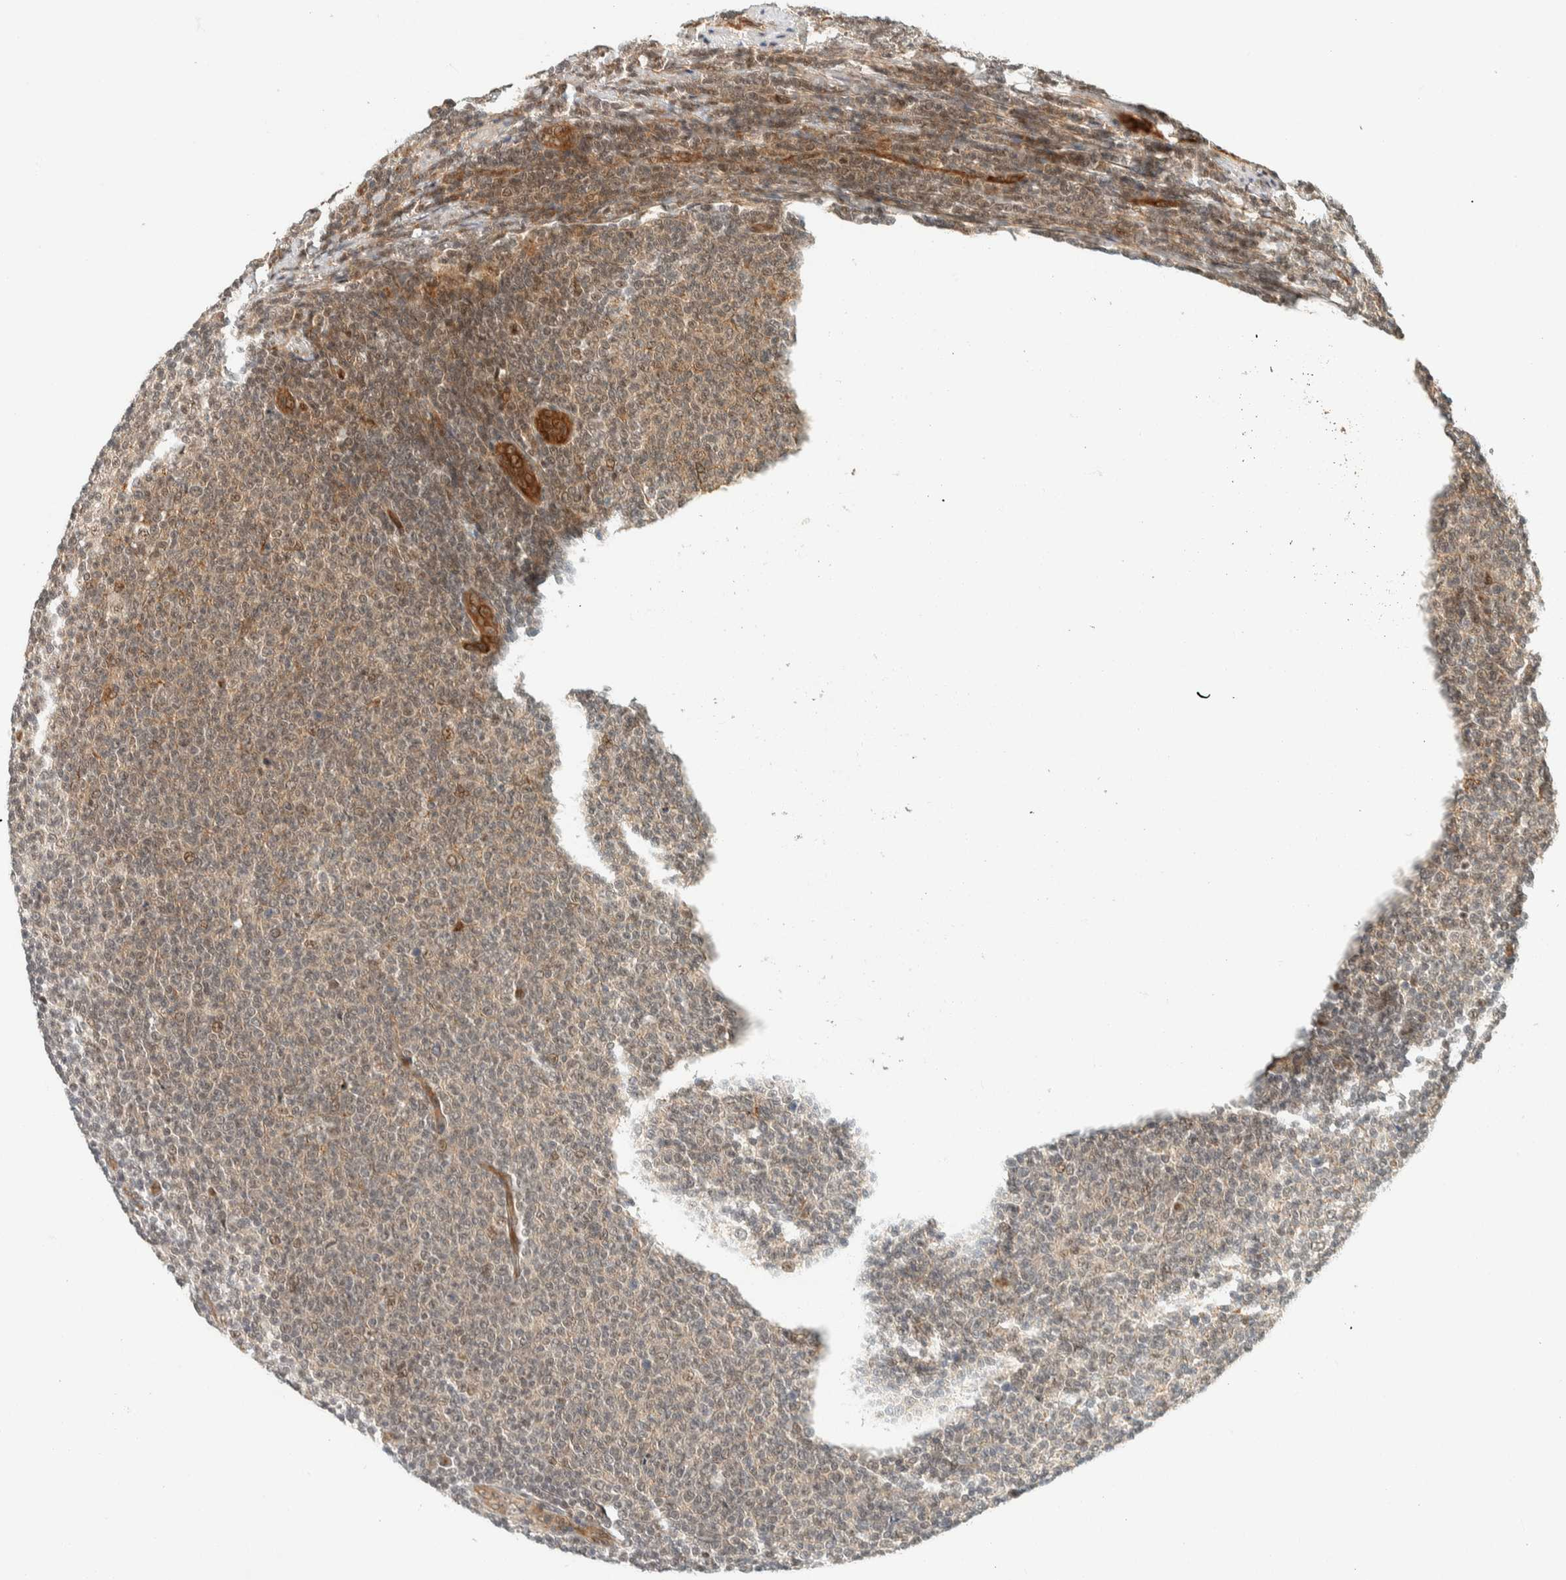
{"staining": {"intensity": "weak", "quantity": "<25%", "location": "cytoplasmic/membranous,nuclear"}, "tissue": "lymphoma", "cell_type": "Tumor cells", "image_type": "cancer", "snomed": [{"axis": "morphology", "description": "Malignant lymphoma, non-Hodgkin's type, Low grade"}, {"axis": "topography", "description": "Lymph node"}], "caption": "DAB (3,3'-diaminobenzidine) immunohistochemical staining of human malignant lymphoma, non-Hodgkin's type (low-grade) reveals no significant positivity in tumor cells.", "gene": "SIK1", "patient": {"sex": "male", "age": 66}}